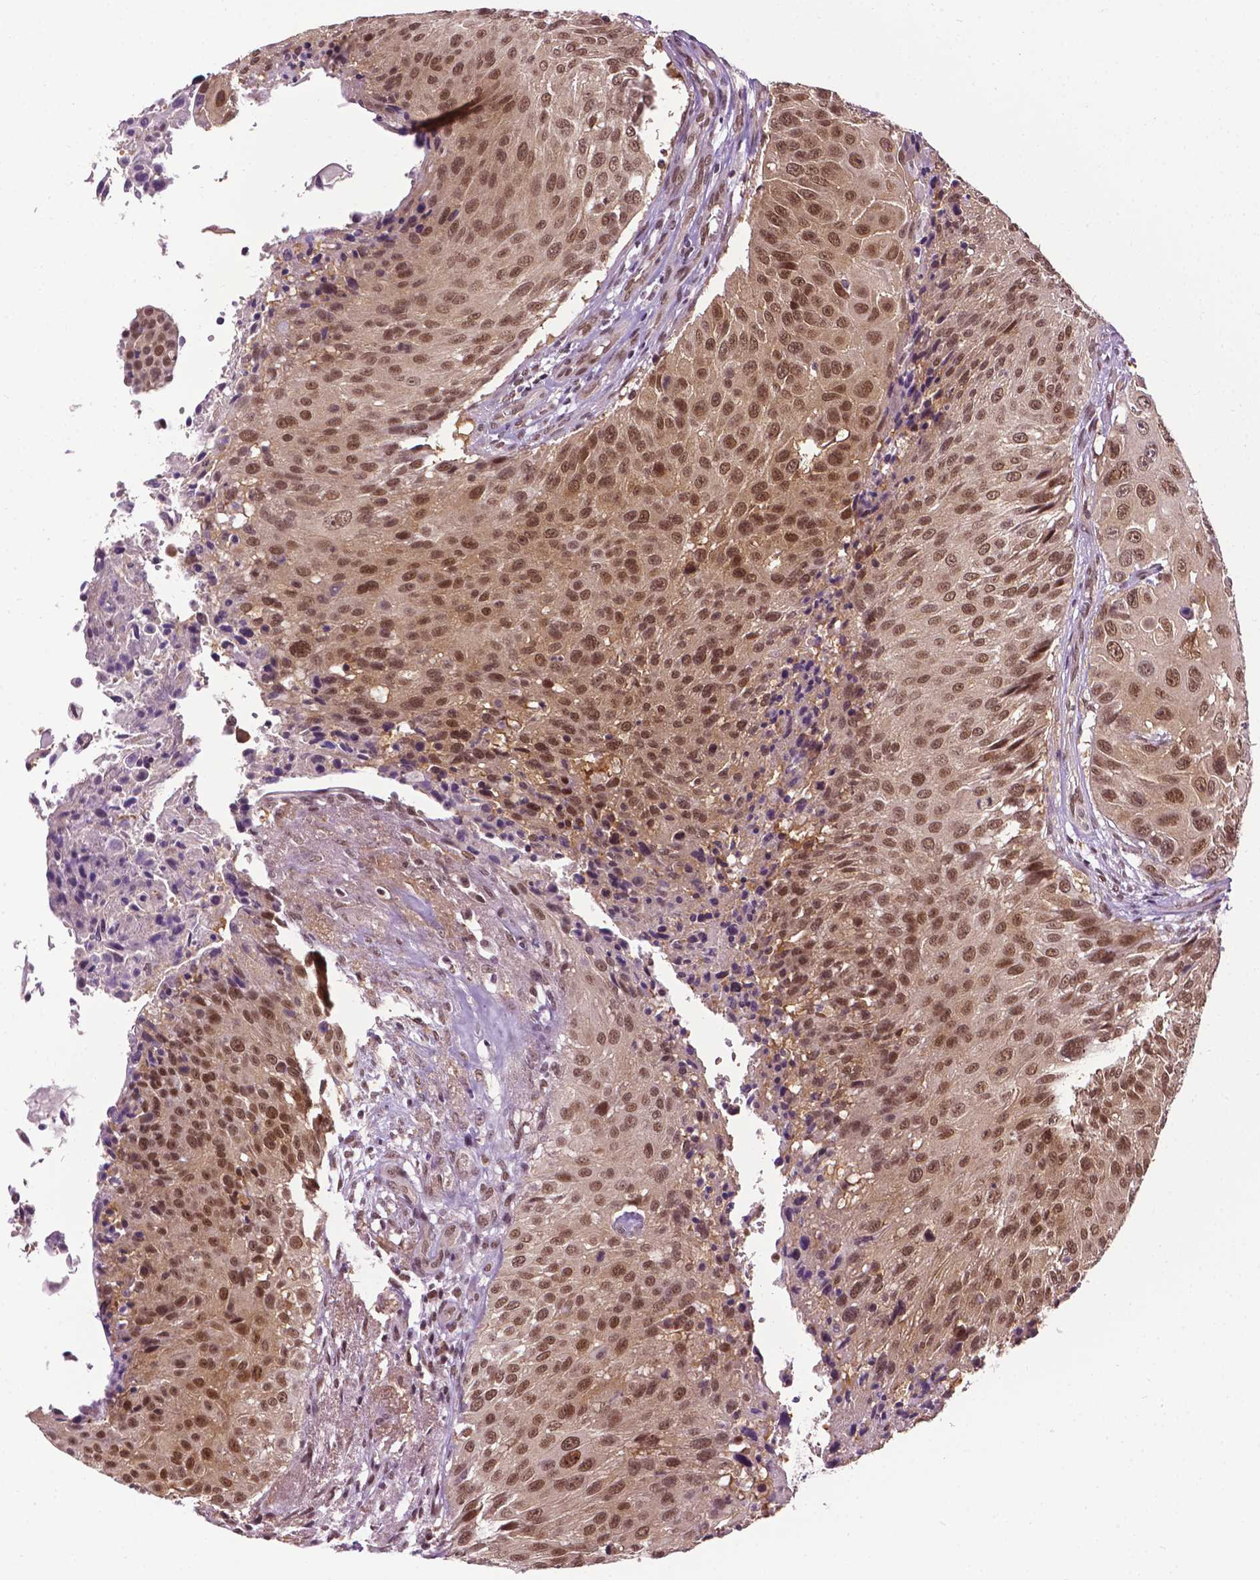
{"staining": {"intensity": "moderate", "quantity": ">75%", "location": "nuclear"}, "tissue": "urothelial cancer", "cell_type": "Tumor cells", "image_type": "cancer", "snomed": [{"axis": "morphology", "description": "Urothelial carcinoma, NOS"}, {"axis": "topography", "description": "Urinary bladder"}], "caption": "Immunohistochemical staining of urothelial cancer shows medium levels of moderate nuclear expression in about >75% of tumor cells.", "gene": "UBQLN4", "patient": {"sex": "male", "age": 55}}